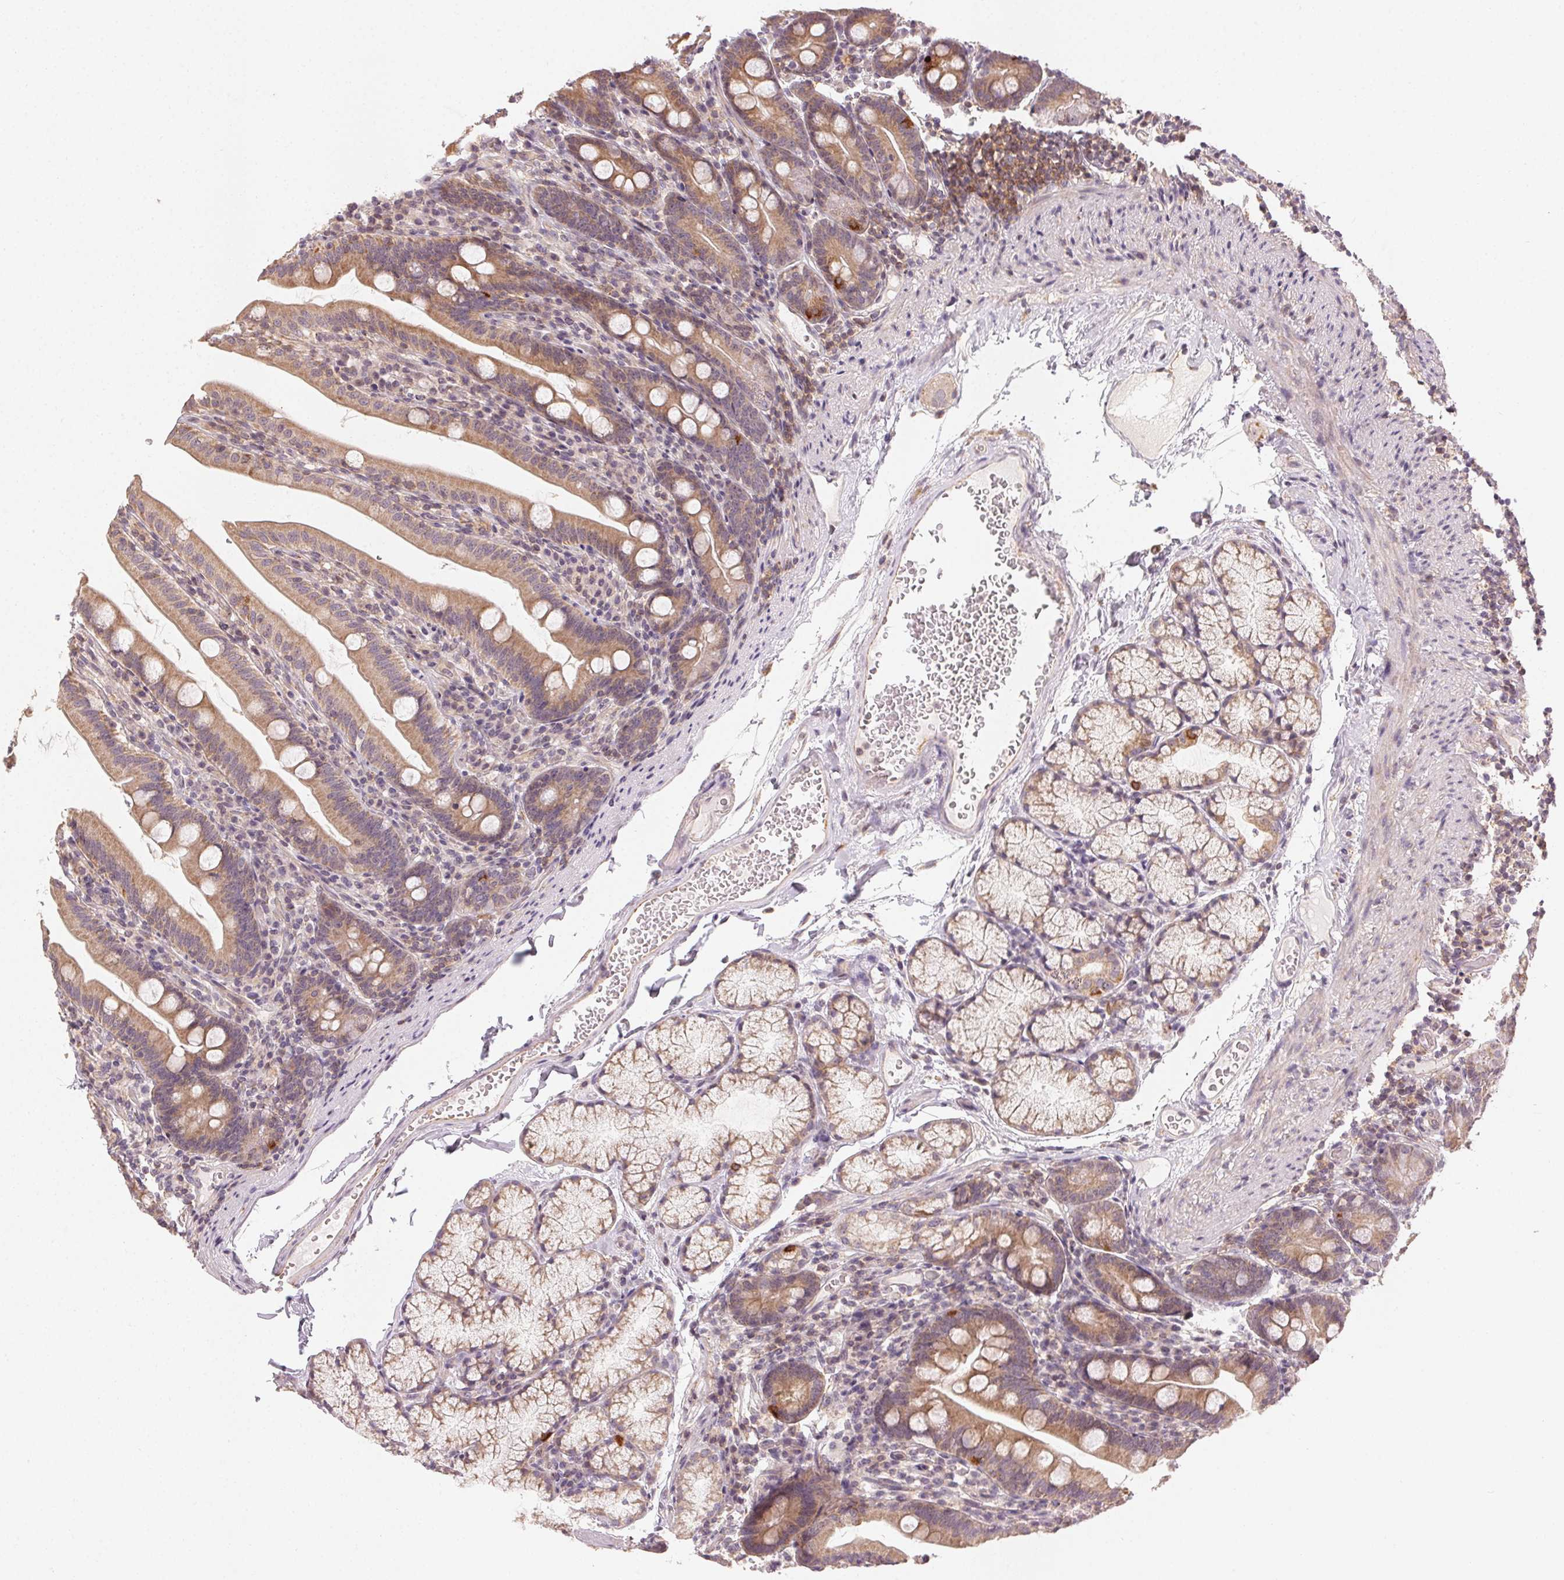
{"staining": {"intensity": "moderate", "quantity": ">75%", "location": "cytoplasmic/membranous"}, "tissue": "duodenum", "cell_type": "Glandular cells", "image_type": "normal", "snomed": [{"axis": "morphology", "description": "Normal tissue, NOS"}, {"axis": "topography", "description": "Duodenum"}], "caption": "Protein staining shows moderate cytoplasmic/membranous staining in about >75% of glandular cells in unremarkable duodenum. Ihc stains the protein of interest in brown and the nuclei are stained blue.", "gene": "NCOA4", "patient": {"sex": "female", "age": 67}}